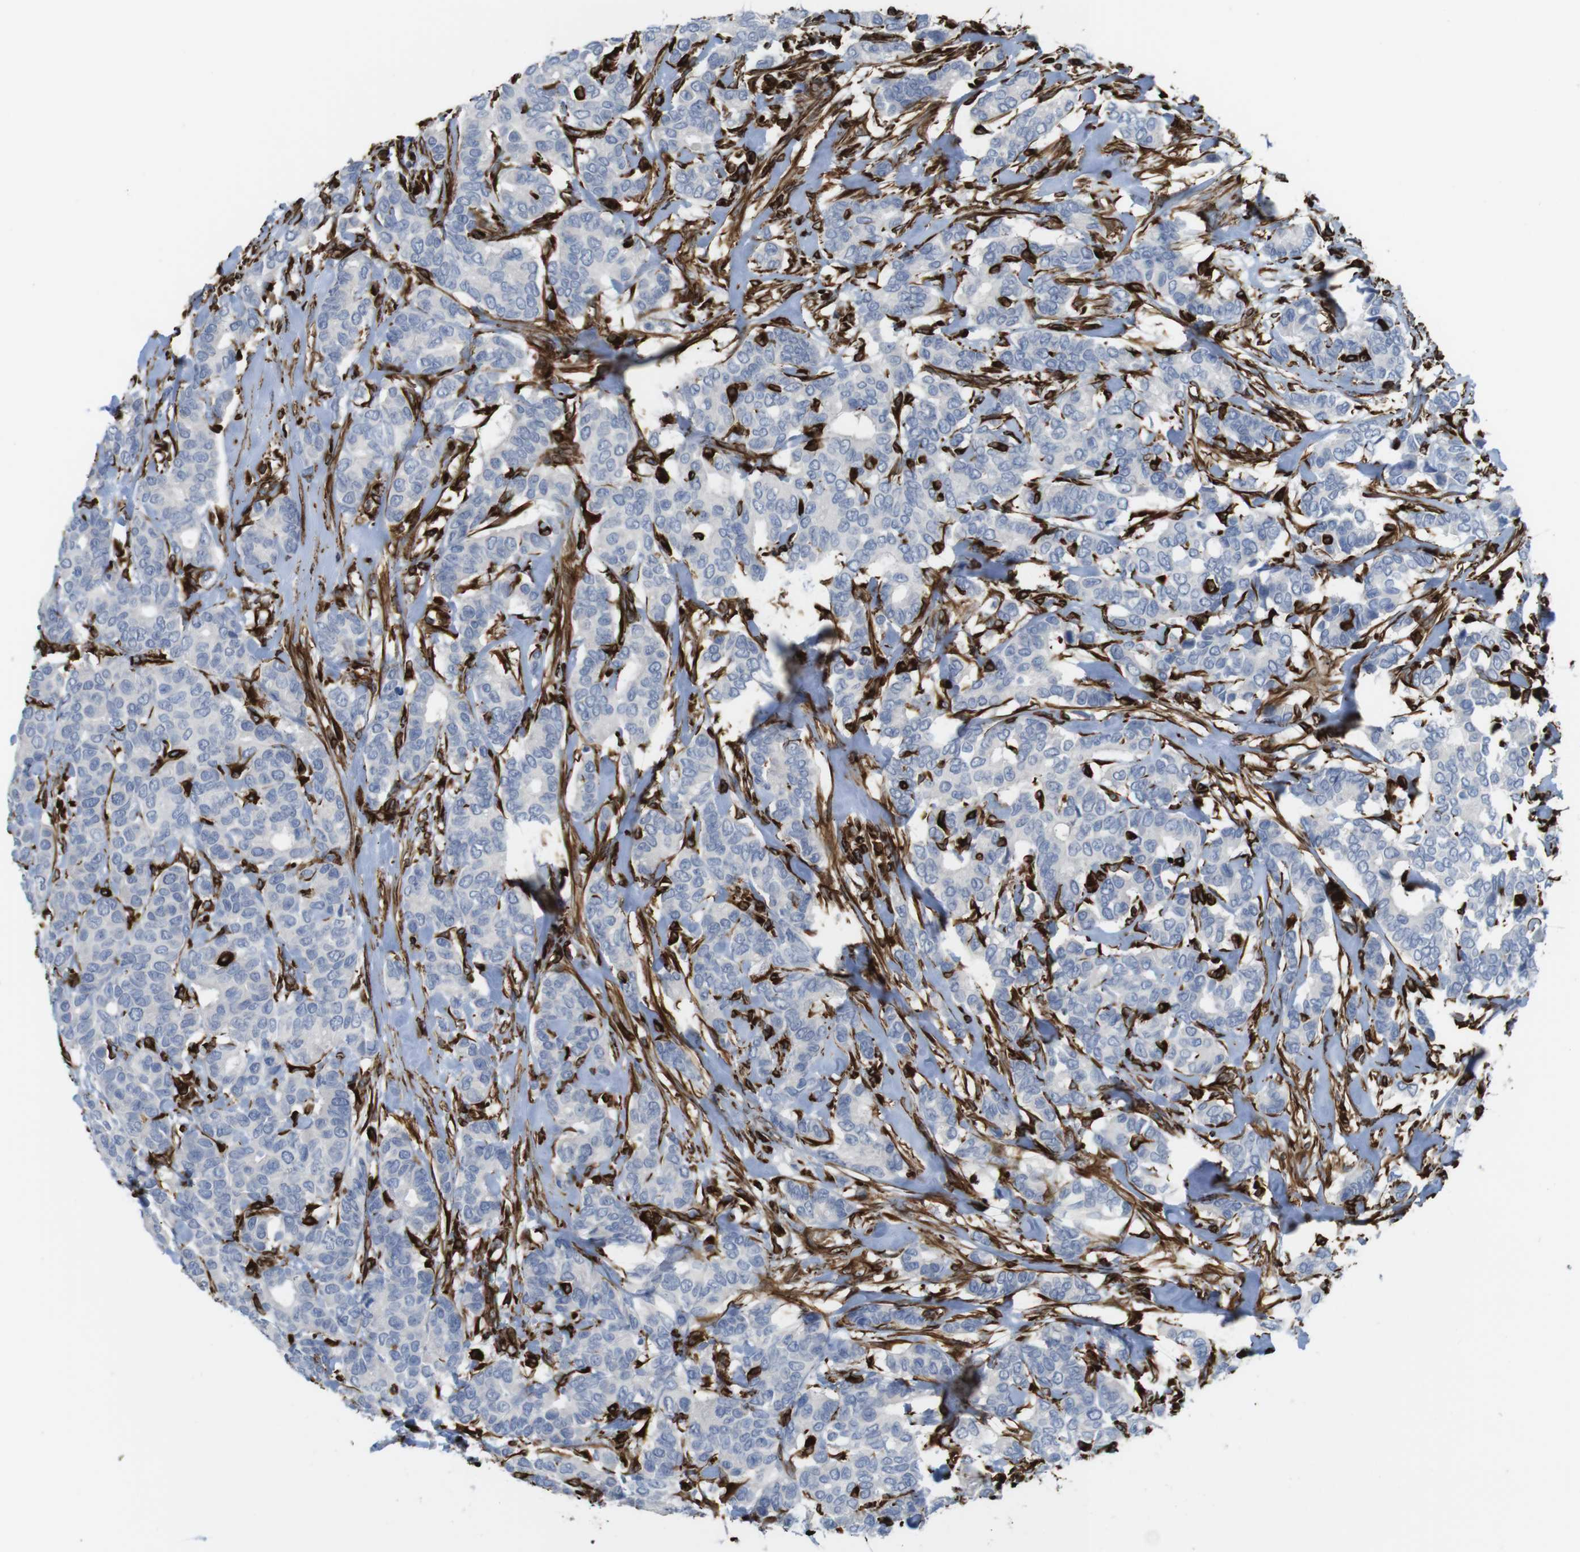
{"staining": {"intensity": "negative", "quantity": "none", "location": "none"}, "tissue": "breast cancer", "cell_type": "Tumor cells", "image_type": "cancer", "snomed": [{"axis": "morphology", "description": "Duct carcinoma"}, {"axis": "topography", "description": "Breast"}], "caption": "Protein analysis of breast cancer demonstrates no significant positivity in tumor cells.", "gene": "RALGPS1", "patient": {"sex": "female", "age": 87}}